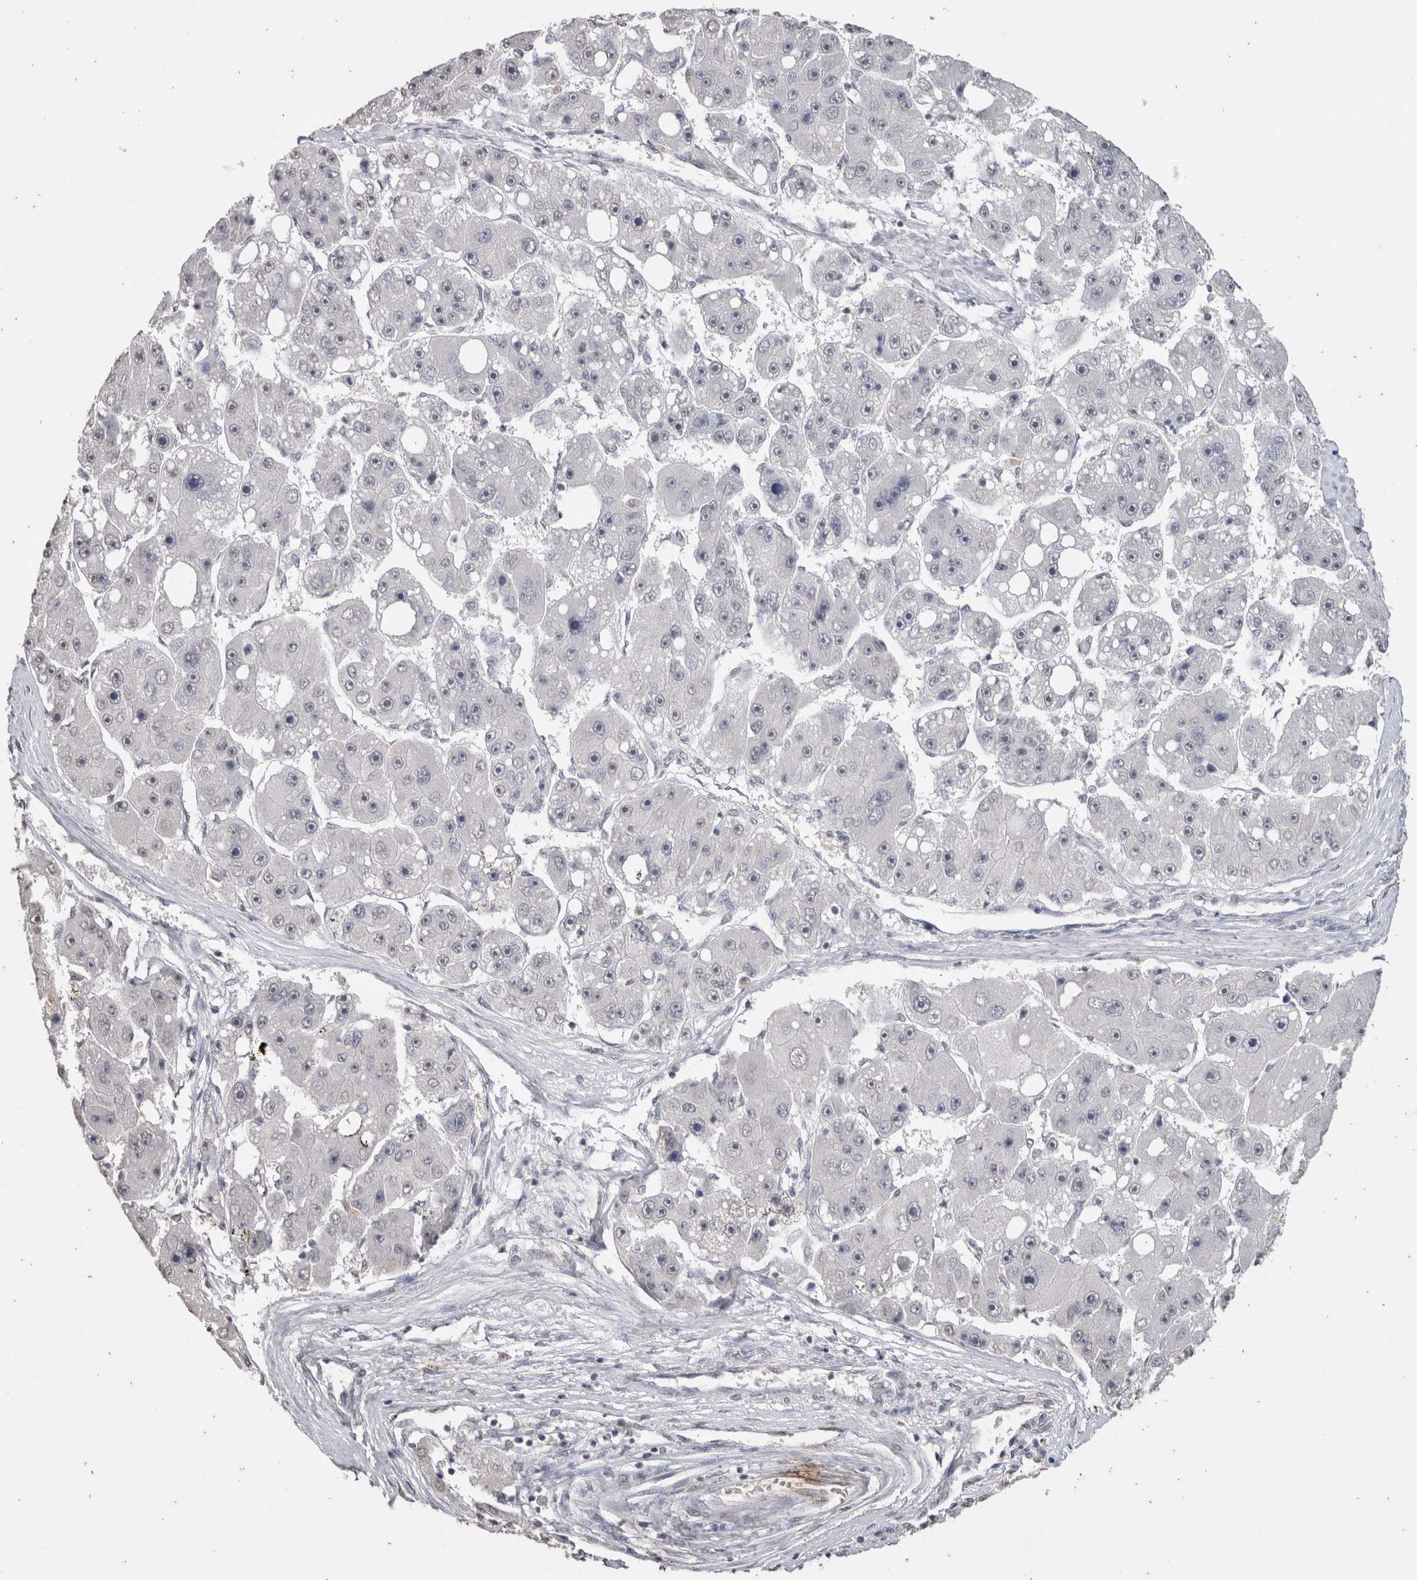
{"staining": {"intensity": "negative", "quantity": "none", "location": "none"}, "tissue": "liver cancer", "cell_type": "Tumor cells", "image_type": "cancer", "snomed": [{"axis": "morphology", "description": "Carcinoma, Hepatocellular, NOS"}, {"axis": "topography", "description": "Liver"}], "caption": "The immunohistochemistry image has no significant expression in tumor cells of liver hepatocellular carcinoma tissue.", "gene": "LGALS2", "patient": {"sex": "female", "age": 61}}